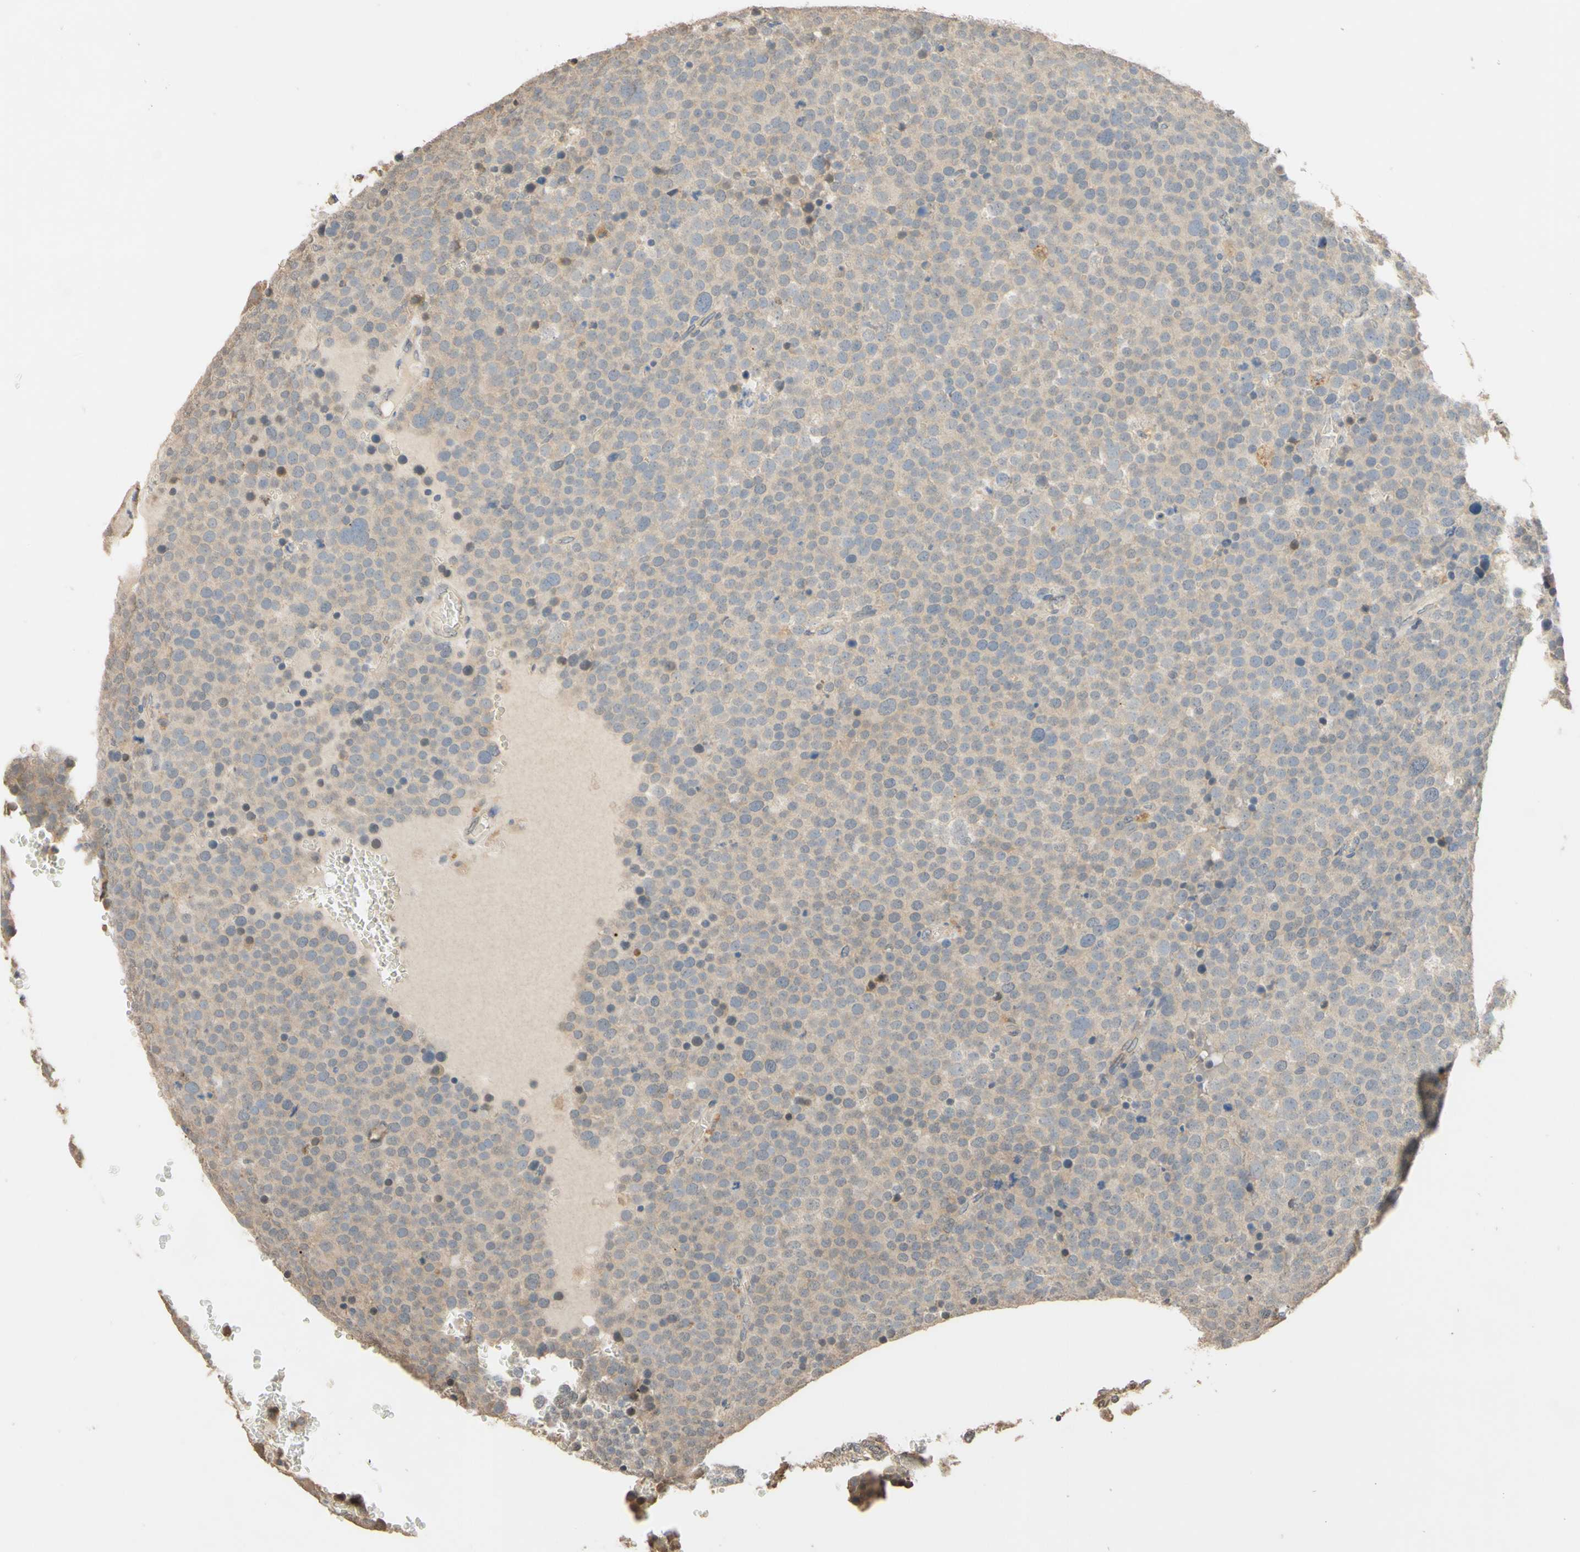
{"staining": {"intensity": "weak", "quantity": ">75%", "location": "cytoplasmic/membranous"}, "tissue": "testis cancer", "cell_type": "Tumor cells", "image_type": "cancer", "snomed": [{"axis": "morphology", "description": "Seminoma, NOS"}, {"axis": "topography", "description": "Testis"}], "caption": "Immunohistochemical staining of human testis cancer displays weak cytoplasmic/membranous protein expression in about >75% of tumor cells. (DAB (3,3'-diaminobenzidine) IHC with brightfield microscopy, high magnification).", "gene": "SMIM19", "patient": {"sex": "male", "age": 71}}